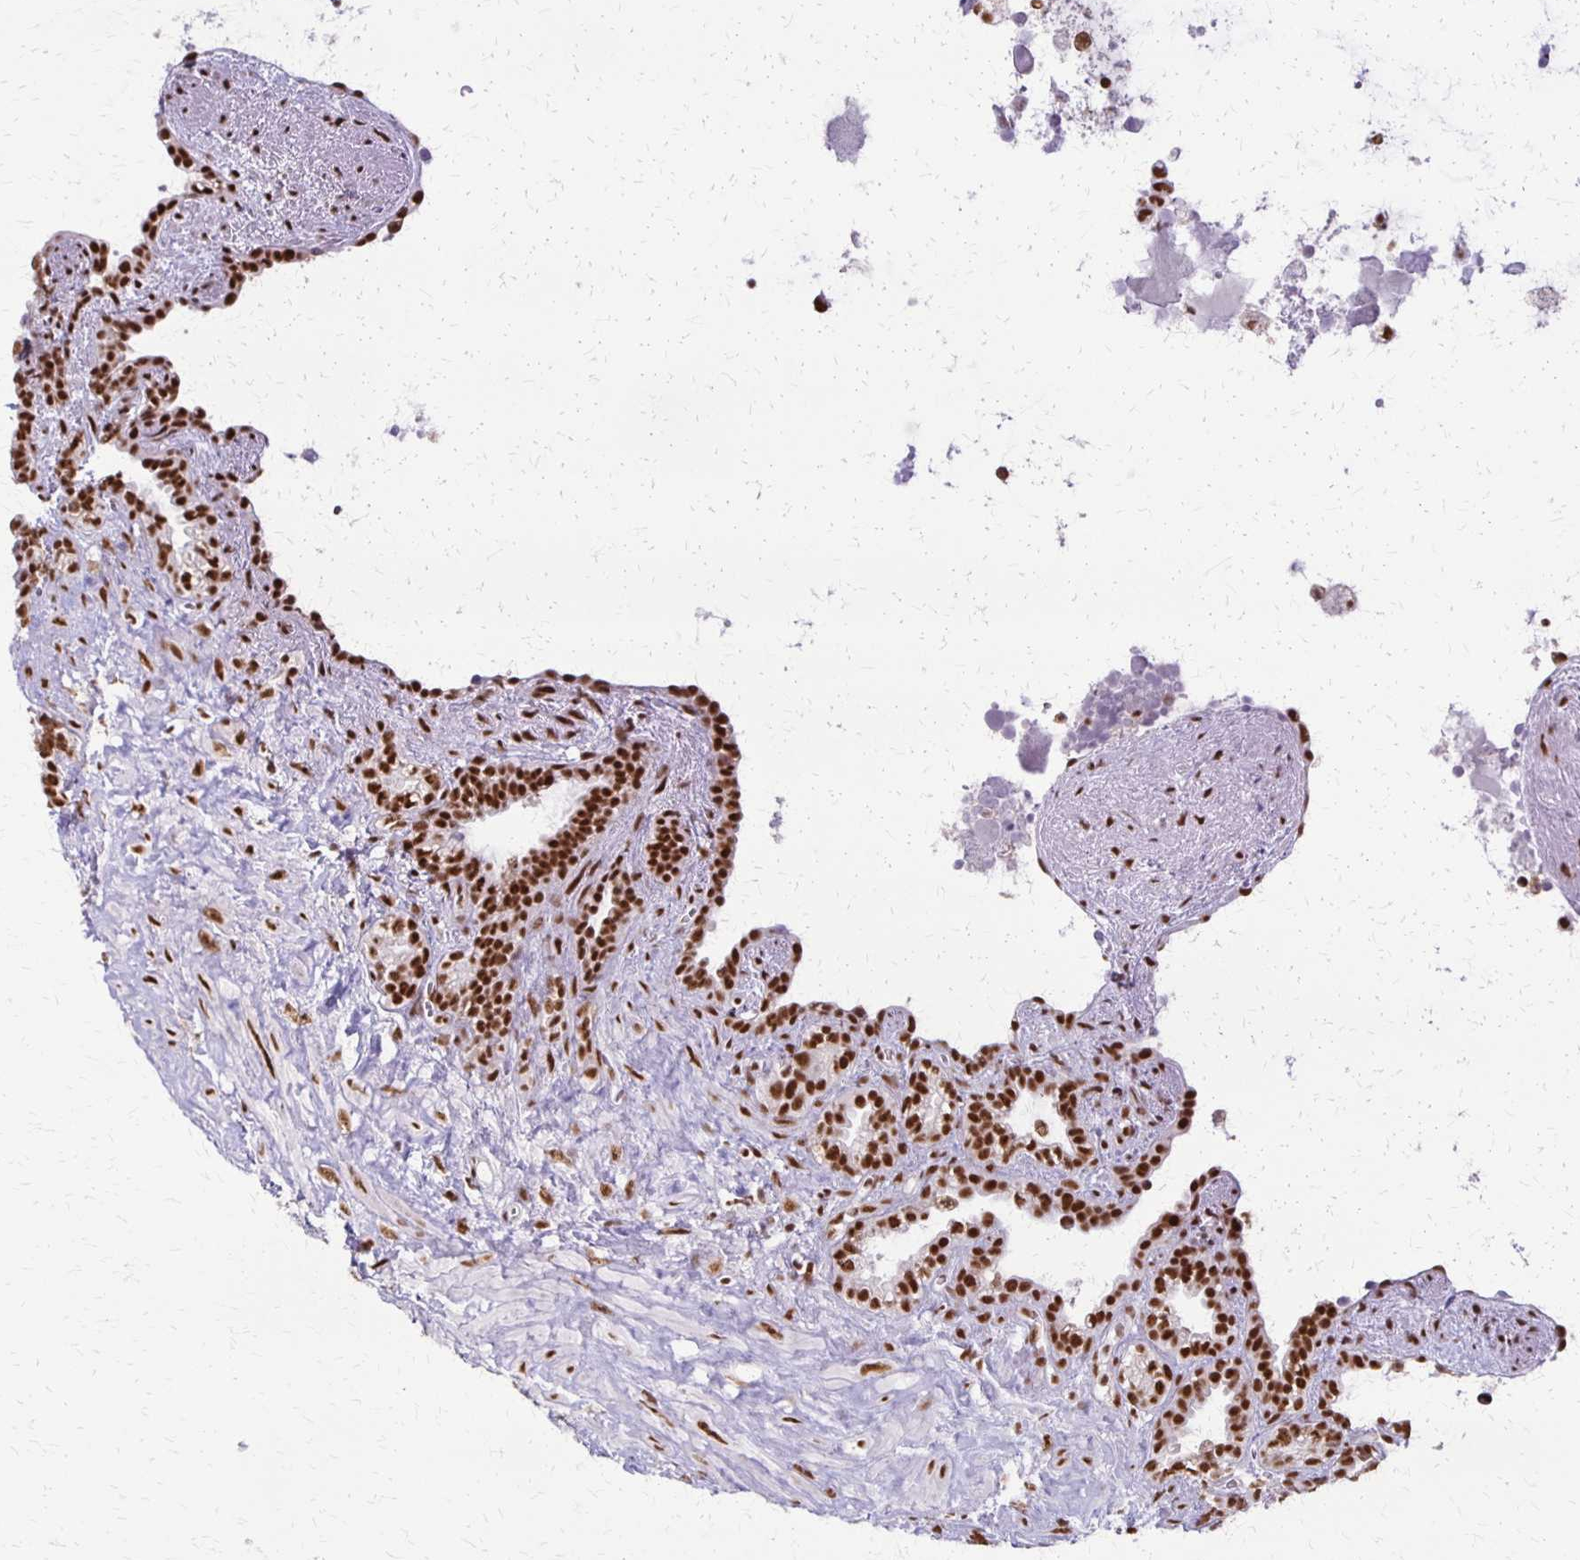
{"staining": {"intensity": "strong", "quantity": ">75%", "location": "nuclear"}, "tissue": "seminal vesicle", "cell_type": "Glandular cells", "image_type": "normal", "snomed": [{"axis": "morphology", "description": "Normal tissue, NOS"}, {"axis": "topography", "description": "Seminal veicle"}], "caption": "A brown stain labels strong nuclear expression of a protein in glandular cells of unremarkable seminal vesicle. The staining is performed using DAB (3,3'-diaminobenzidine) brown chromogen to label protein expression. The nuclei are counter-stained blue using hematoxylin.", "gene": "XRCC6", "patient": {"sex": "male", "age": 76}}